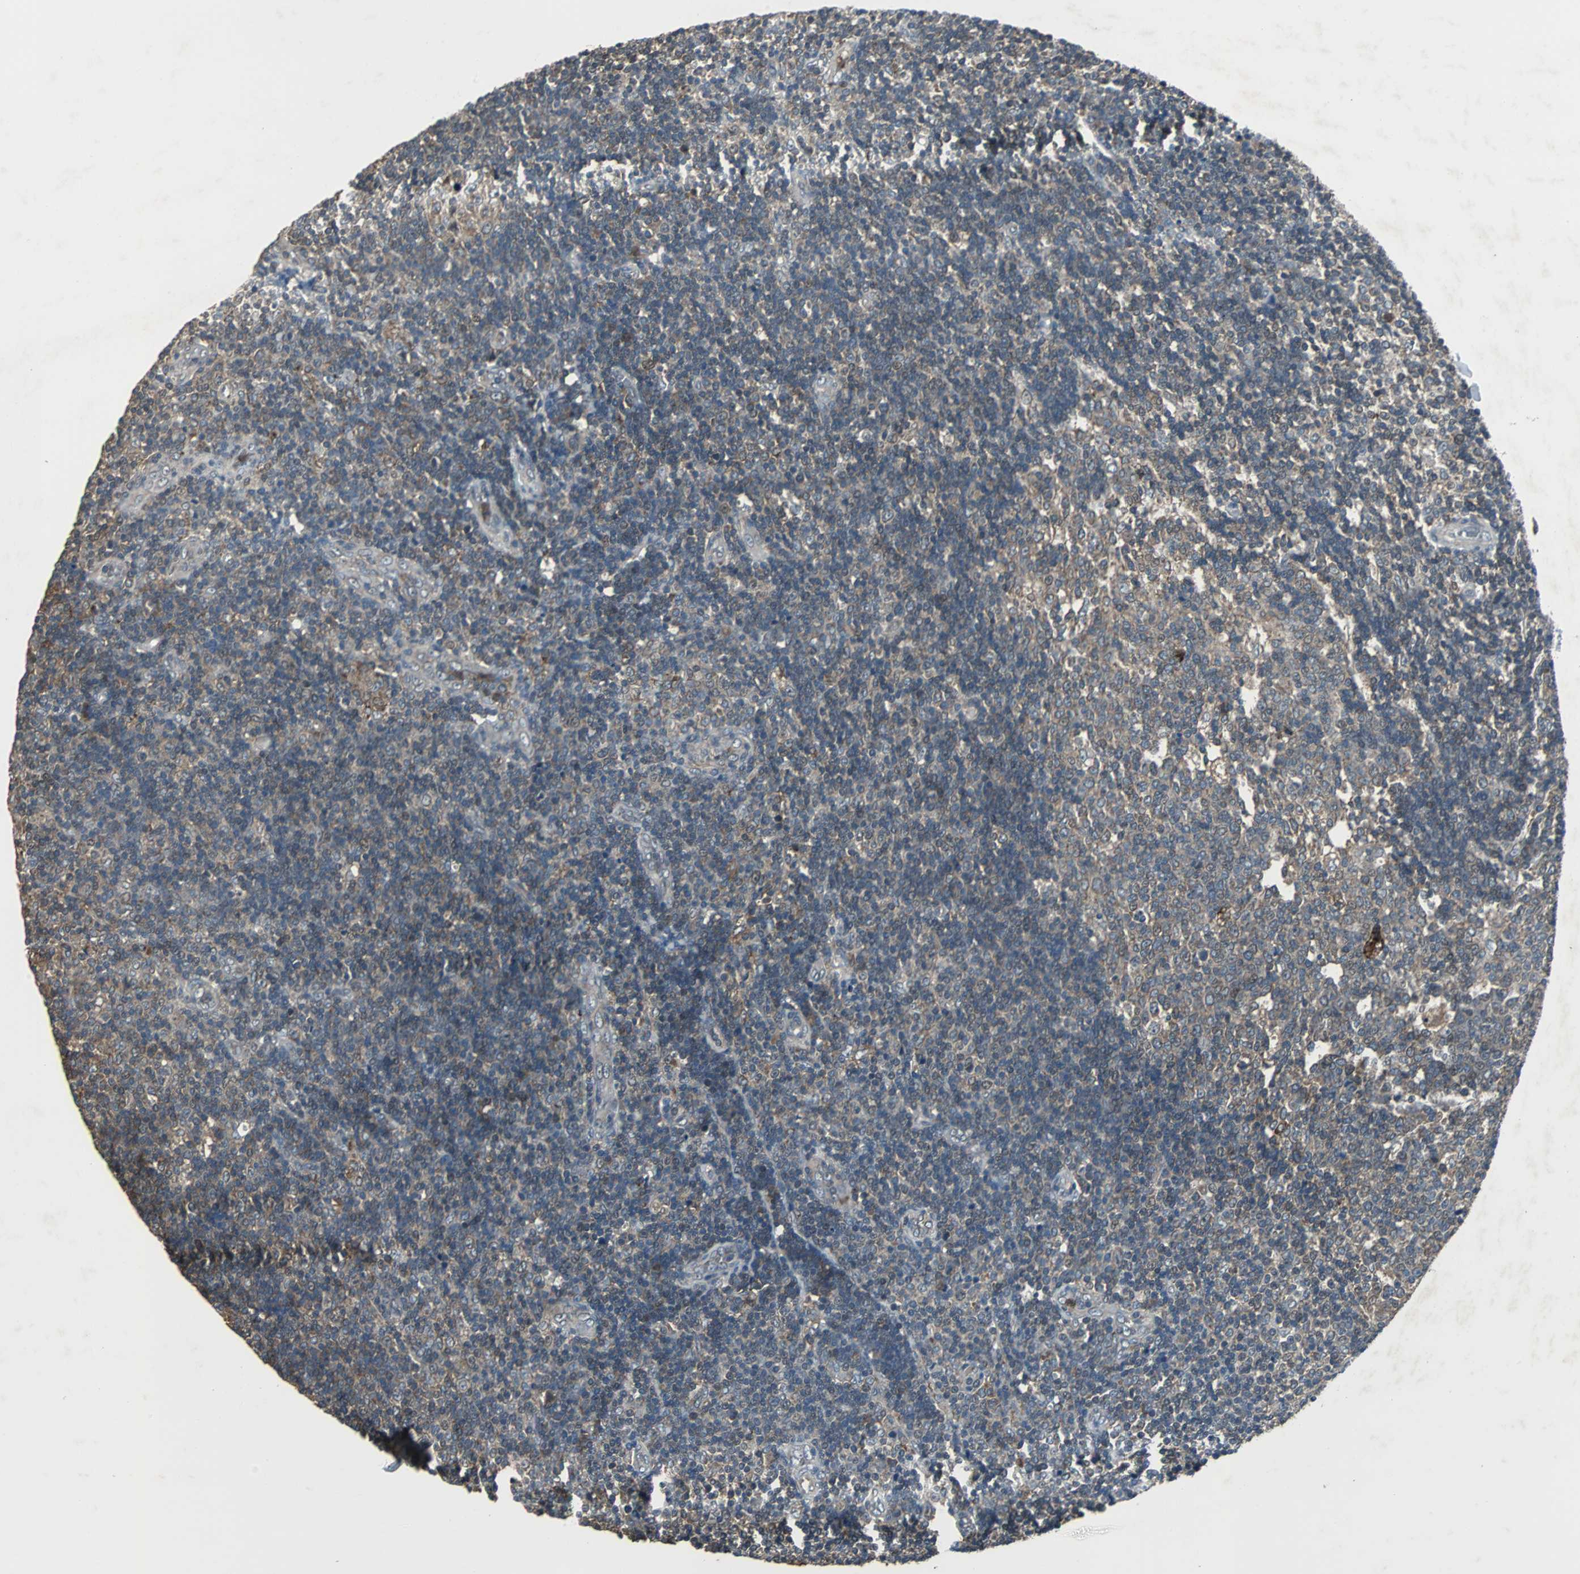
{"staining": {"intensity": "weak", "quantity": "25%-75%", "location": "cytoplasmic/membranous"}, "tissue": "lymph node", "cell_type": "Germinal center cells", "image_type": "normal", "snomed": [{"axis": "morphology", "description": "Normal tissue, NOS"}, {"axis": "topography", "description": "Lymph node"}, {"axis": "topography", "description": "Salivary gland"}], "caption": "About 25%-75% of germinal center cells in unremarkable human lymph node display weak cytoplasmic/membranous protein expression as visualized by brown immunohistochemical staining.", "gene": "SOS1", "patient": {"sex": "male", "age": 8}}